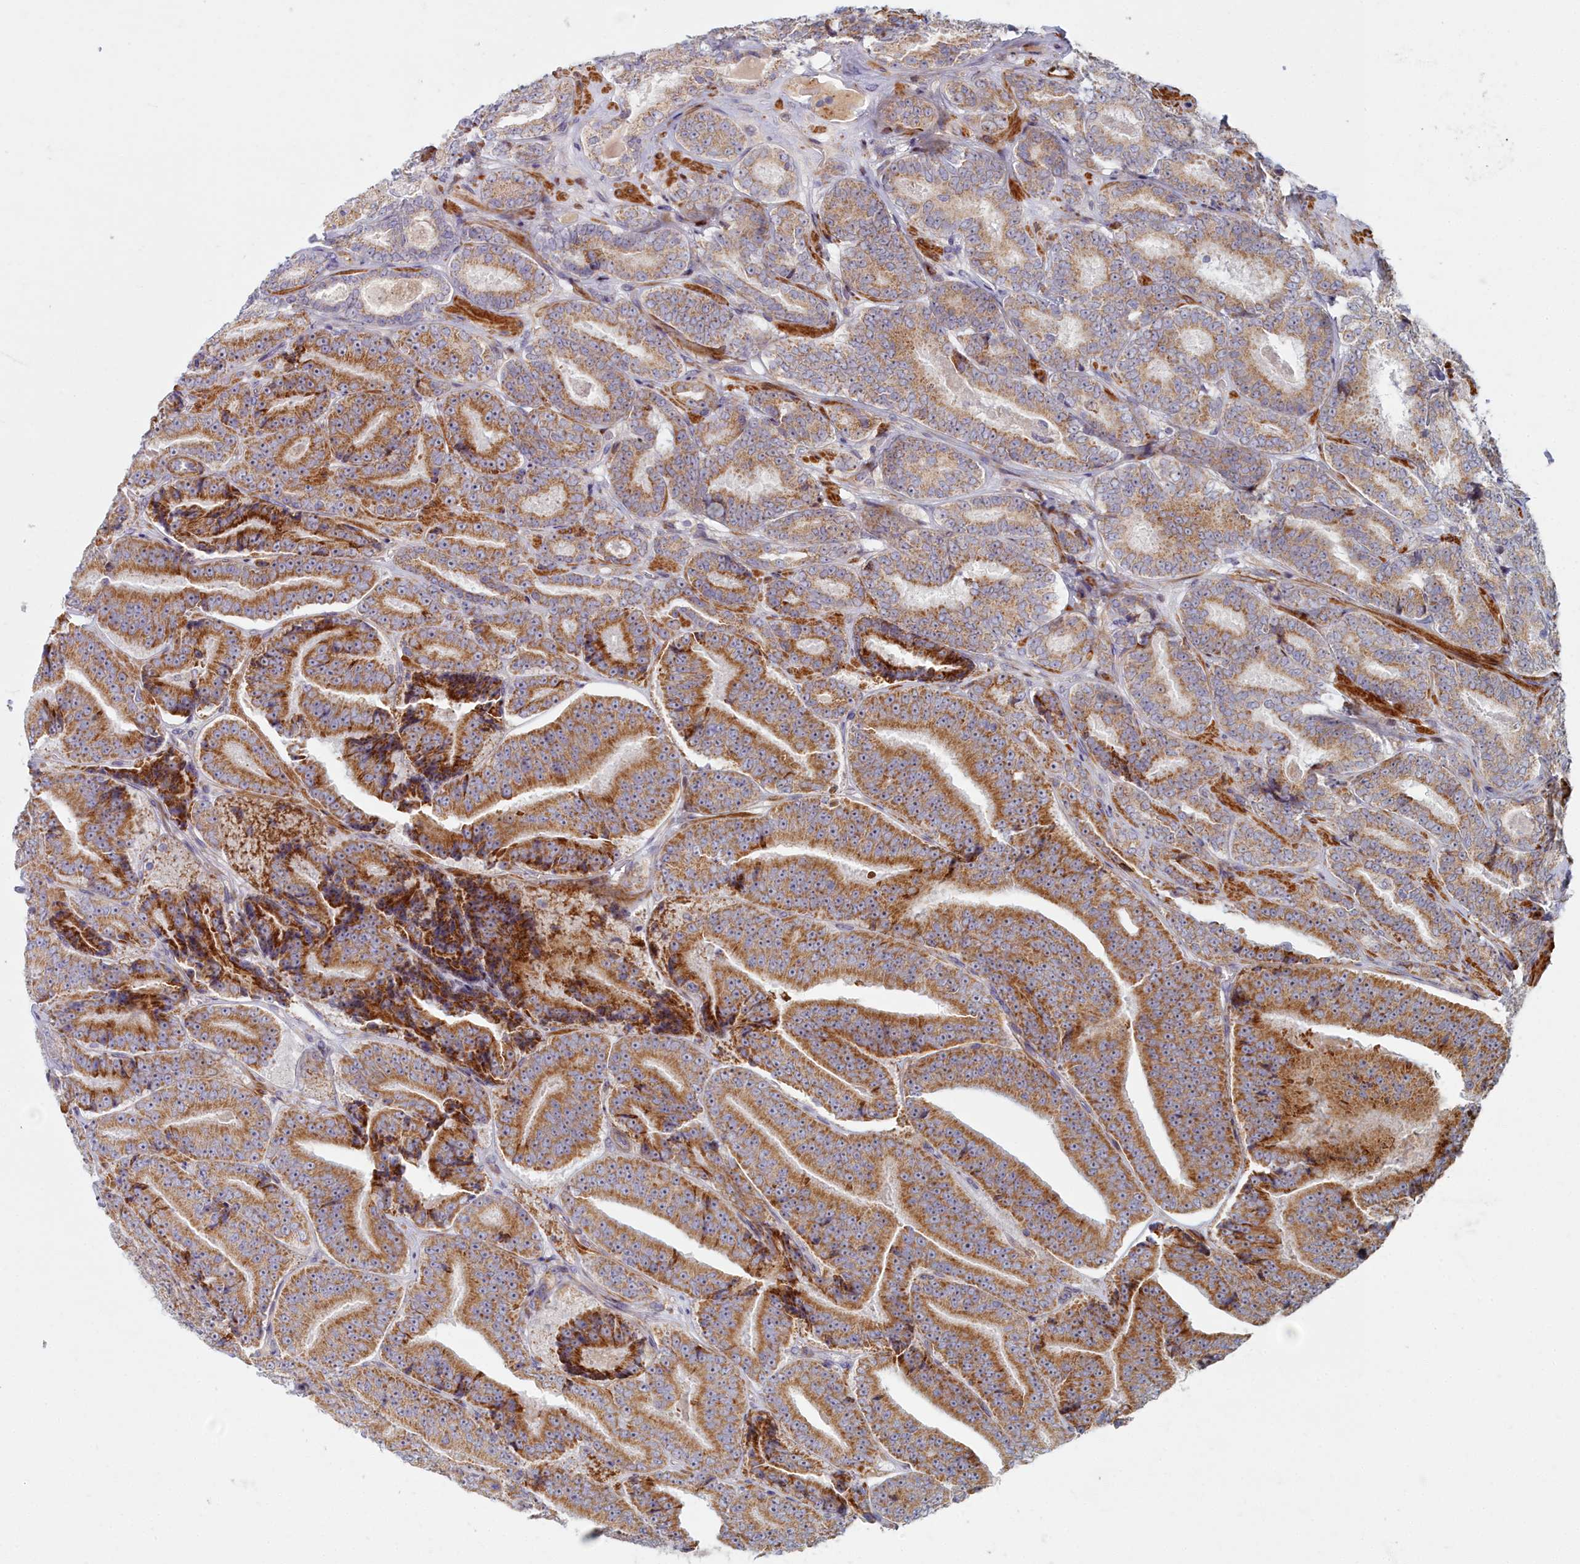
{"staining": {"intensity": "moderate", "quantity": "25%-75%", "location": "cytoplasmic/membranous"}, "tissue": "prostate cancer", "cell_type": "Tumor cells", "image_type": "cancer", "snomed": [{"axis": "morphology", "description": "Adenocarcinoma, High grade"}, {"axis": "topography", "description": "Prostate"}], "caption": "Immunohistochemical staining of human high-grade adenocarcinoma (prostate) demonstrates medium levels of moderate cytoplasmic/membranous expression in approximately 25%-75% of tumor cells.", "gene": "C15orf40", "patient": {"sex": "male", "age": 72}}